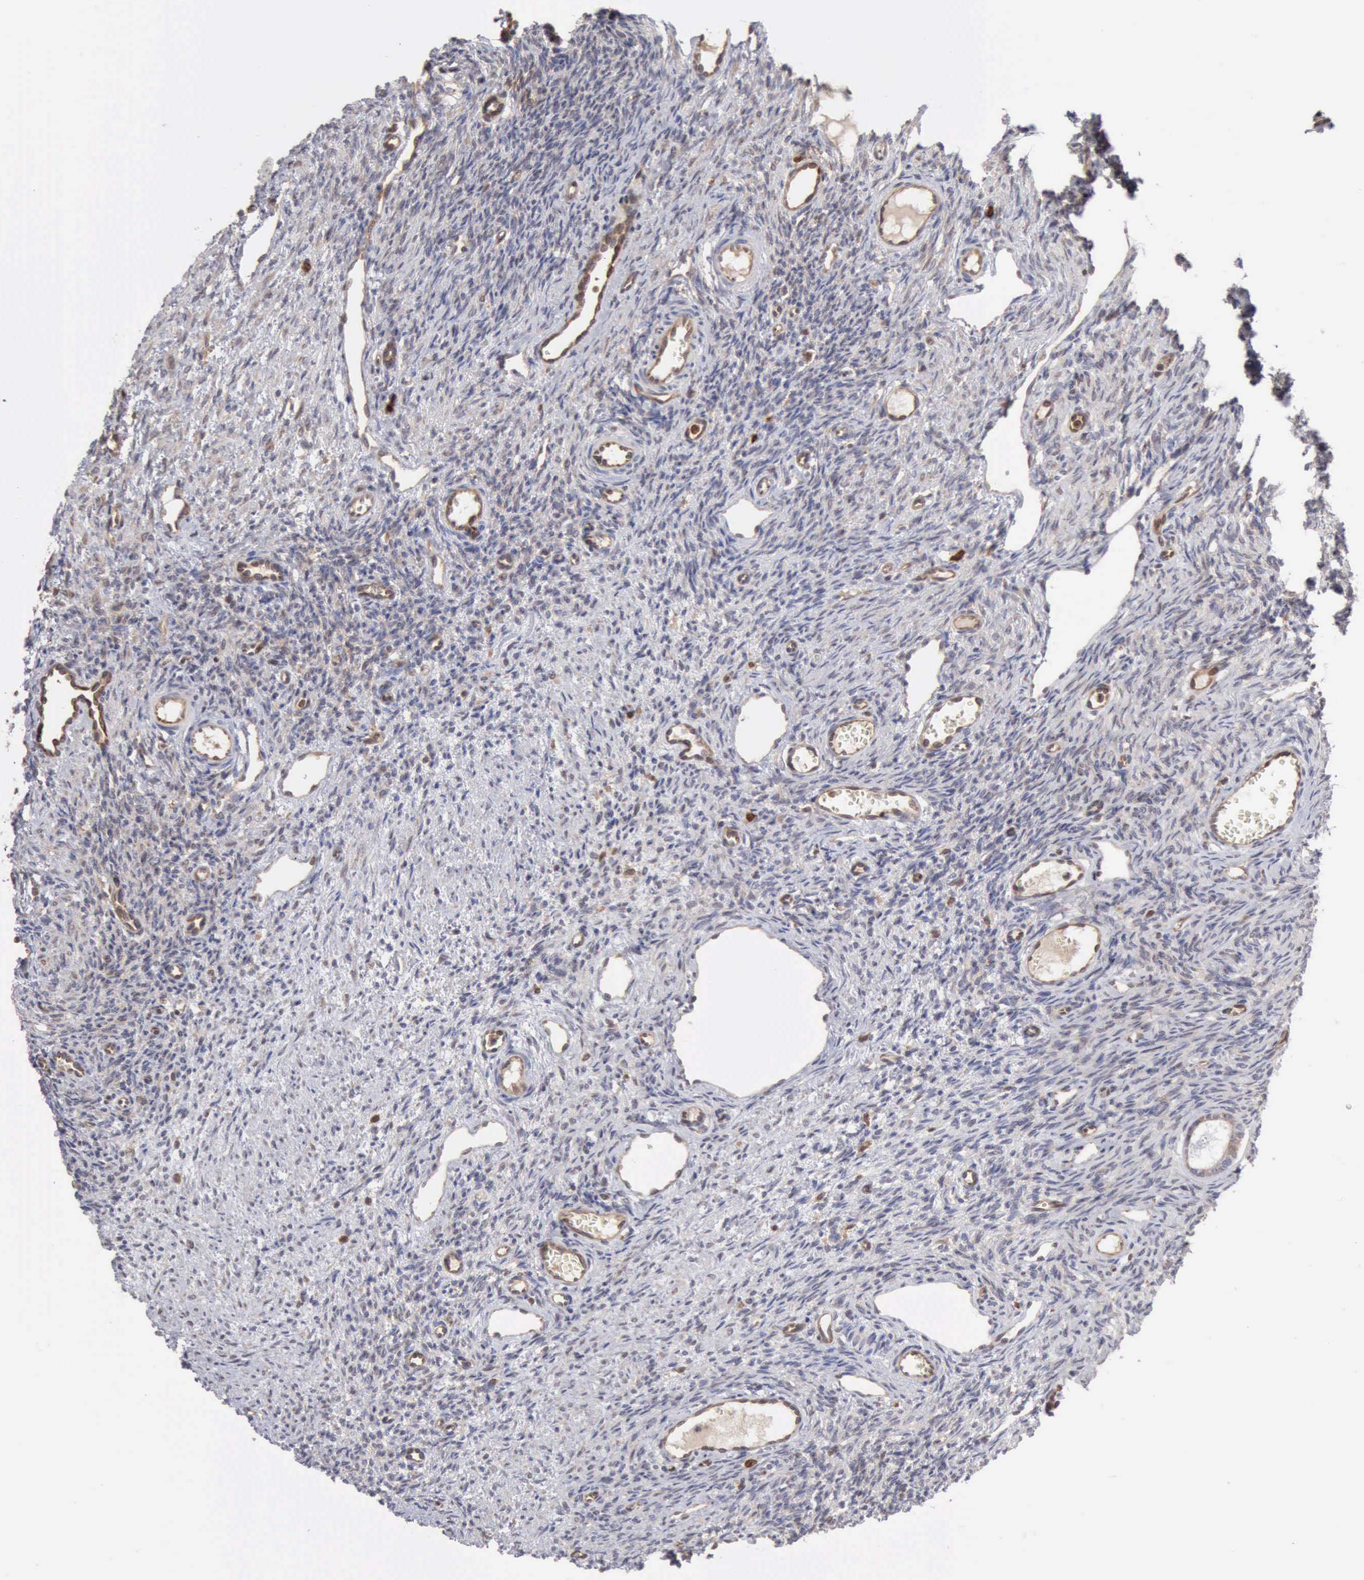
{"staining": {"intensity": "weak", "quantity": "25%-75%", "location": "cytoplasmic/membranous"}, "tissue": "ovary", "cell_type": "Follicle cells", "image_type": "normal", "snomed": [{"axis": "morphology", "description": "Normal tissue, NOS"}, {"axis": "topography", "description": "Ovary"}], "caption": "The histopathology image shows staining of normal ovary, revealing weak cytoplasmic/membranous protein positivity (brown color) within follicle cells. Immunohistochemistry (ihc) stains the protein in brown and the nuclei are stained blue.", "gene": "APOL2", "patient": {"sex": "female", "age": 33}}